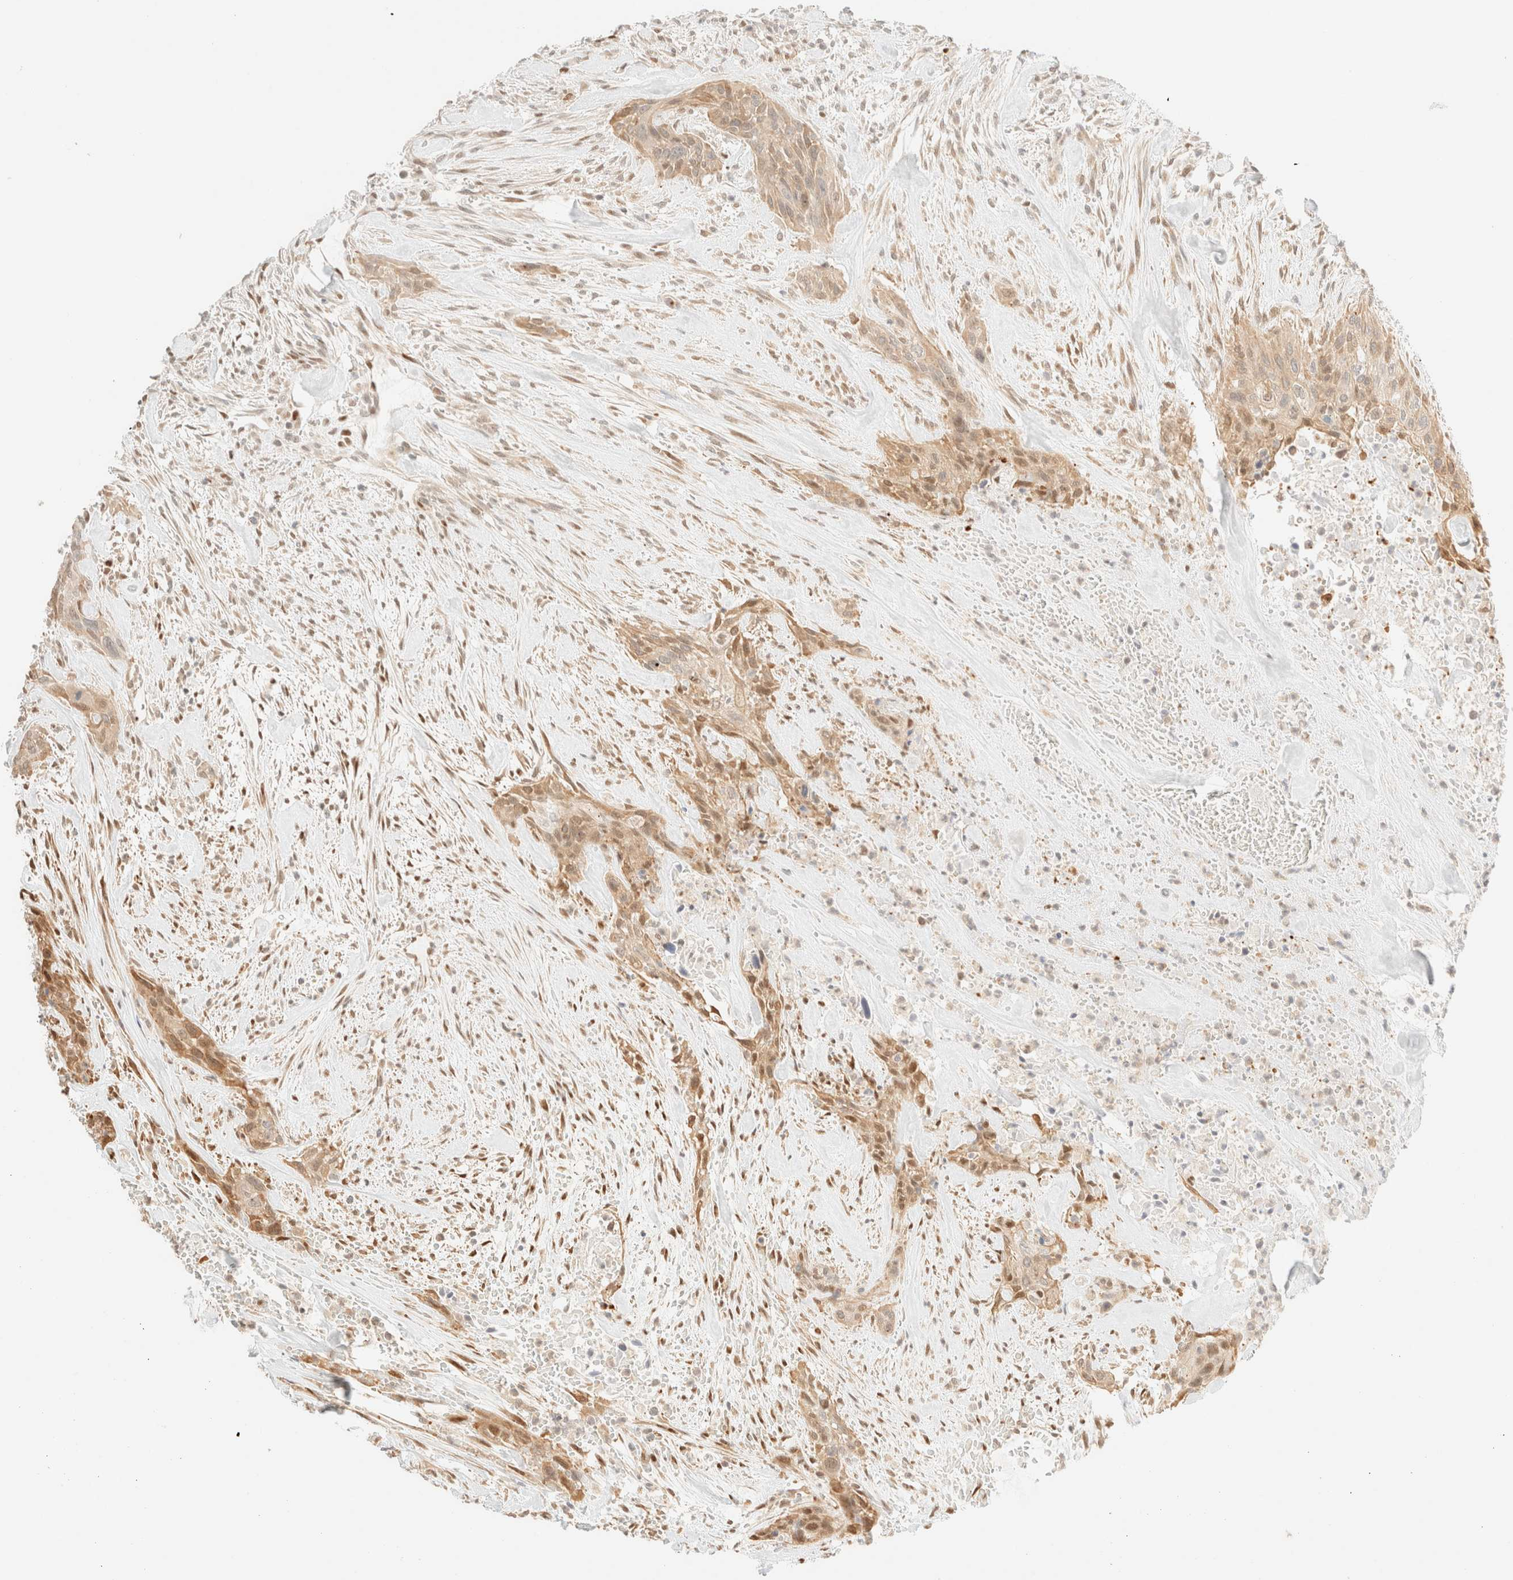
{"staining": {"intensity": "weak", "quantity": ">75%", "location": "cytoplasmic/membranous,nuclear"}, "tissue": "urothelial cancer", "cell_type": "Tumor cells", "image_type": "cancer", "snomed": [{"axis": "morphology", "description": "Urothelial carcinoma, High grade"}, {"axis": "topography", "description": "Urinary bladder"}], "caption": "Tumor cells demonstrate low levels of weak cytoplasmic/membranous and nuclear positivity in about >75% of cells in human high-grade urothelial carcinoma. Using DAB (brown) and hematoxylin (blue) stains, captured at high magnification using brightfield microscopy.", "gene": "TSR1", "patient": {"sex": "male", "age": 35}}